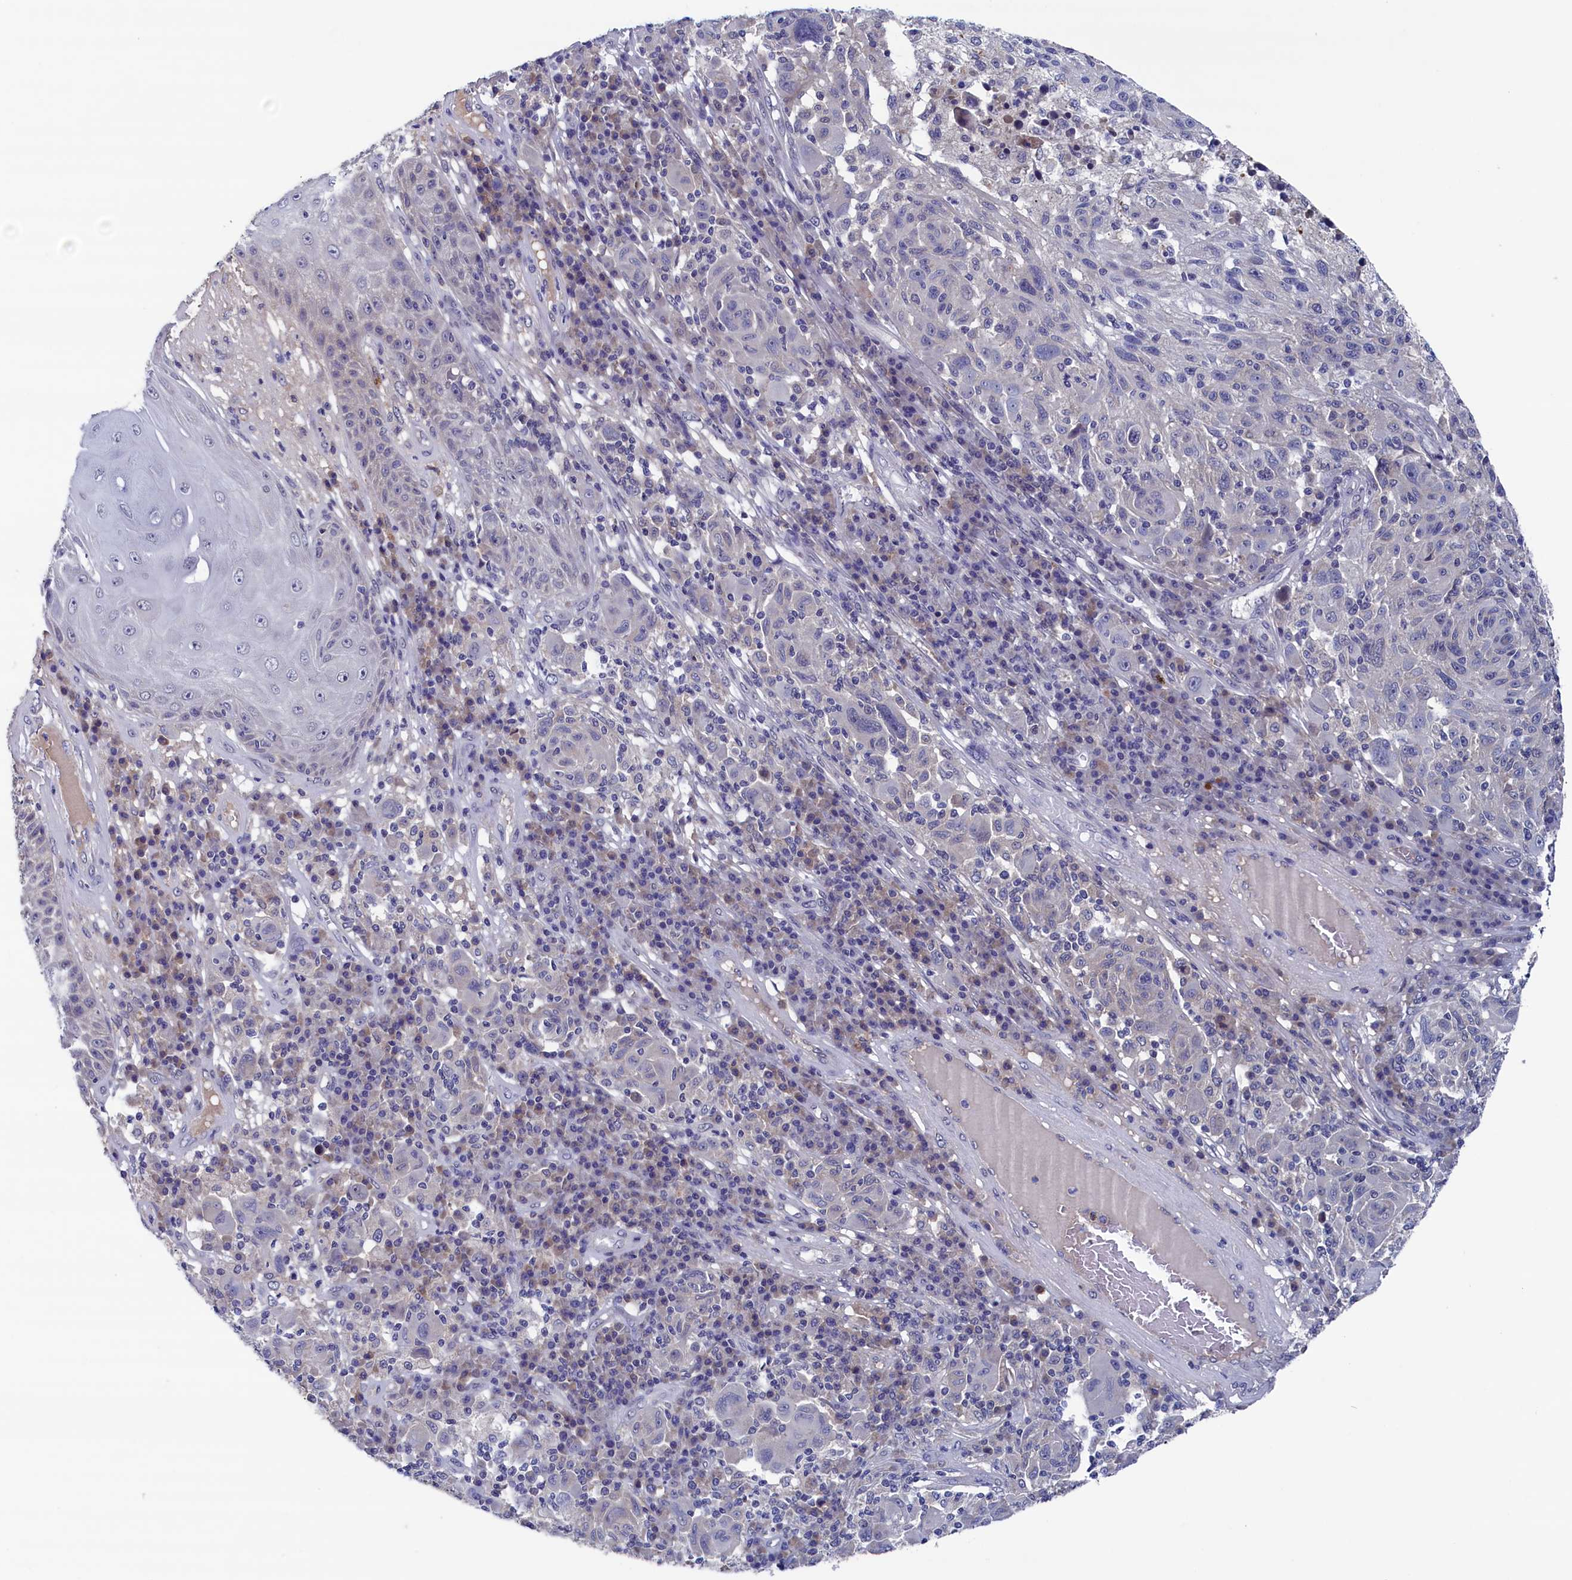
{"staining": {"intensity": "negative", "quantity": "none", "location": "none"}, "tissue": "melanoma", "cell_type": "Tumor cells", "image_type": "cancer", "snomed": [{"axis": "morphology", "description": "Malignant melanoma, NOS"}, {"axis": "topography", "description": "Skin"}], "caption": "The IHC micrograph has no significant staining in tumor cells of malignant melanoma tissue.", "gene": "SPATA13", "patient": {"sex": "male", "age": 53}}